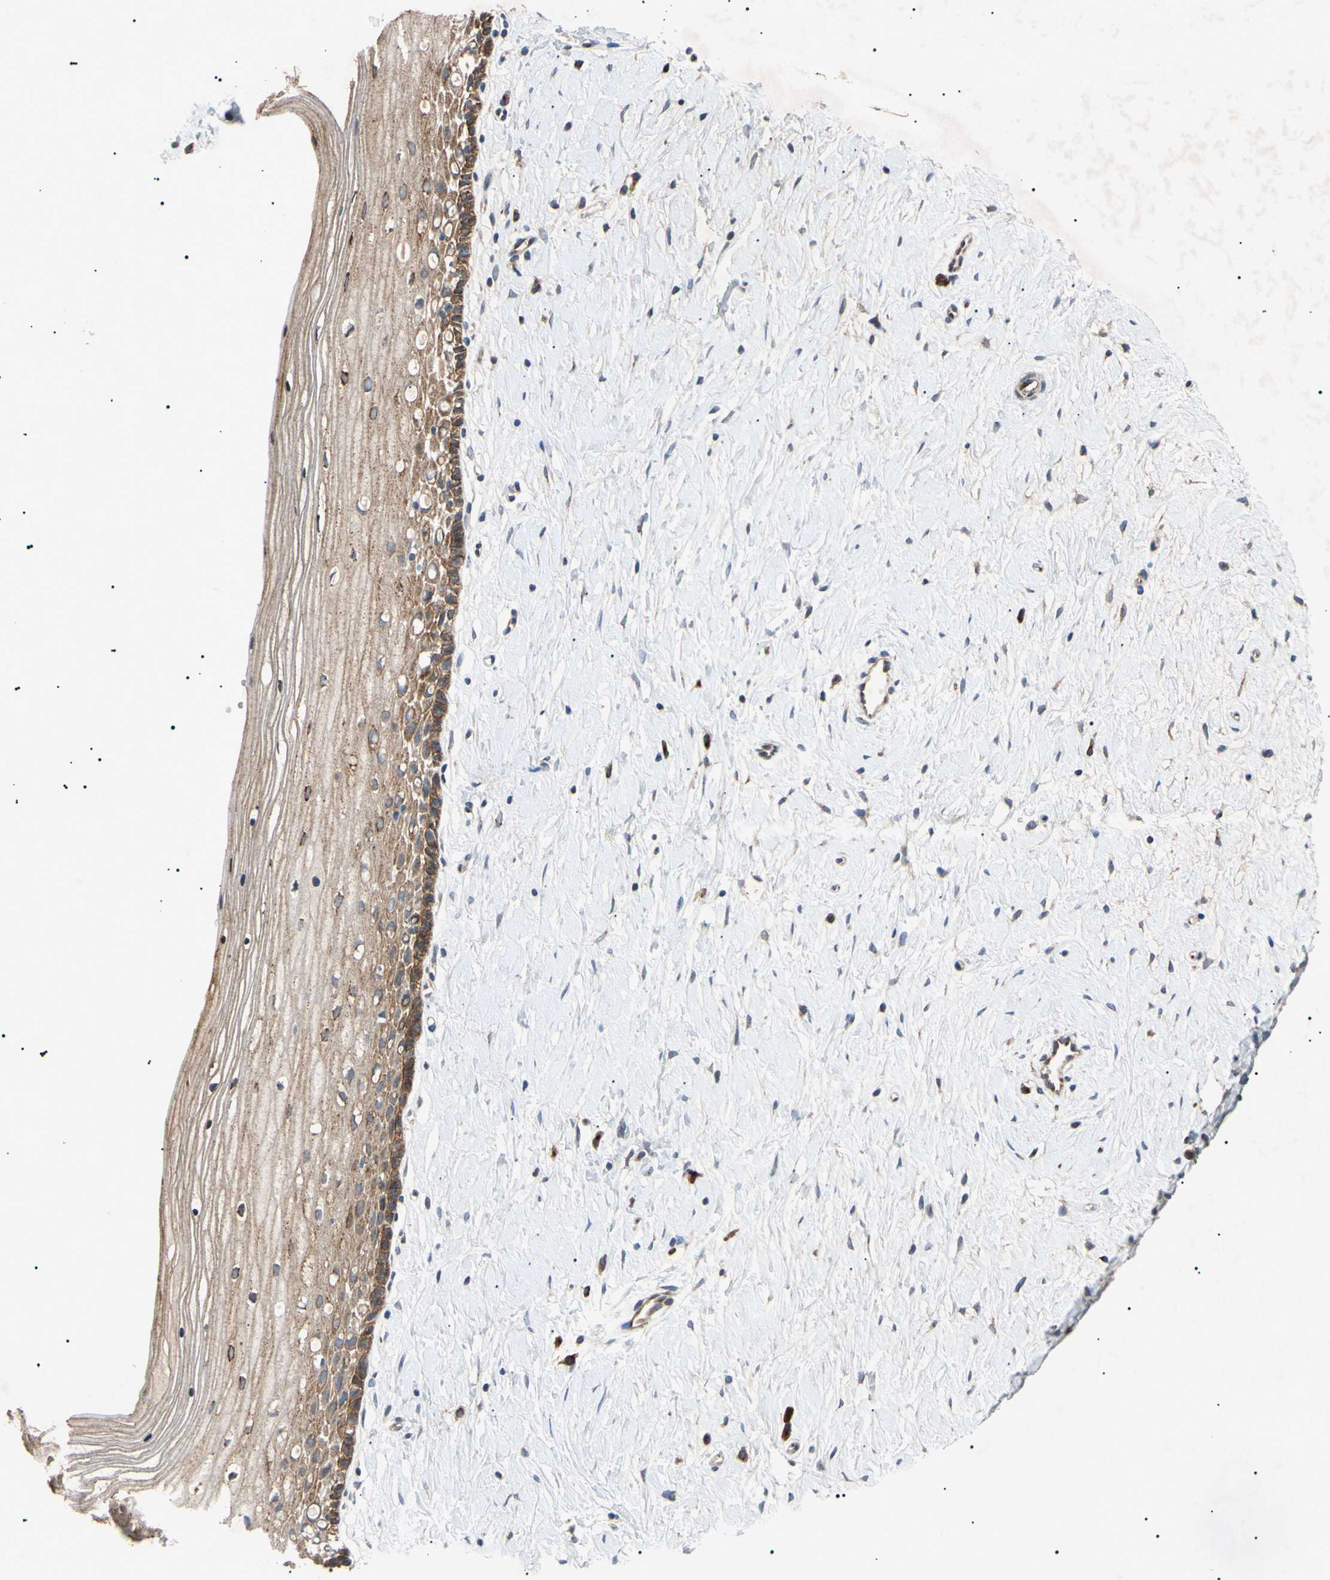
{"staining": {"intensity": "moderate", "quantity": ">75%", "location": "cytoplasmic/membranous"}, "tissue": "cervix", "cell_type": "Glandular cells", "image_type": "normal", "snomed": [{"axis": "morphology", "description": "Normal tissue, NOS"}, {"axis": "topography", "description": "Cervix"}], "caption": "The image reveals staining of benign cervix, revealing moderate cytoplasmic/membranous protein expression (brown color) within glandular cells. The staining is performed using DAB (3,3'-diaminobenzidine) brown chromogen to label protein expression. The nuclei are counter-stained blue using hematoxylin.", "gene": "TUBB4A", "patient": {"sex": "female", "age": 39}}